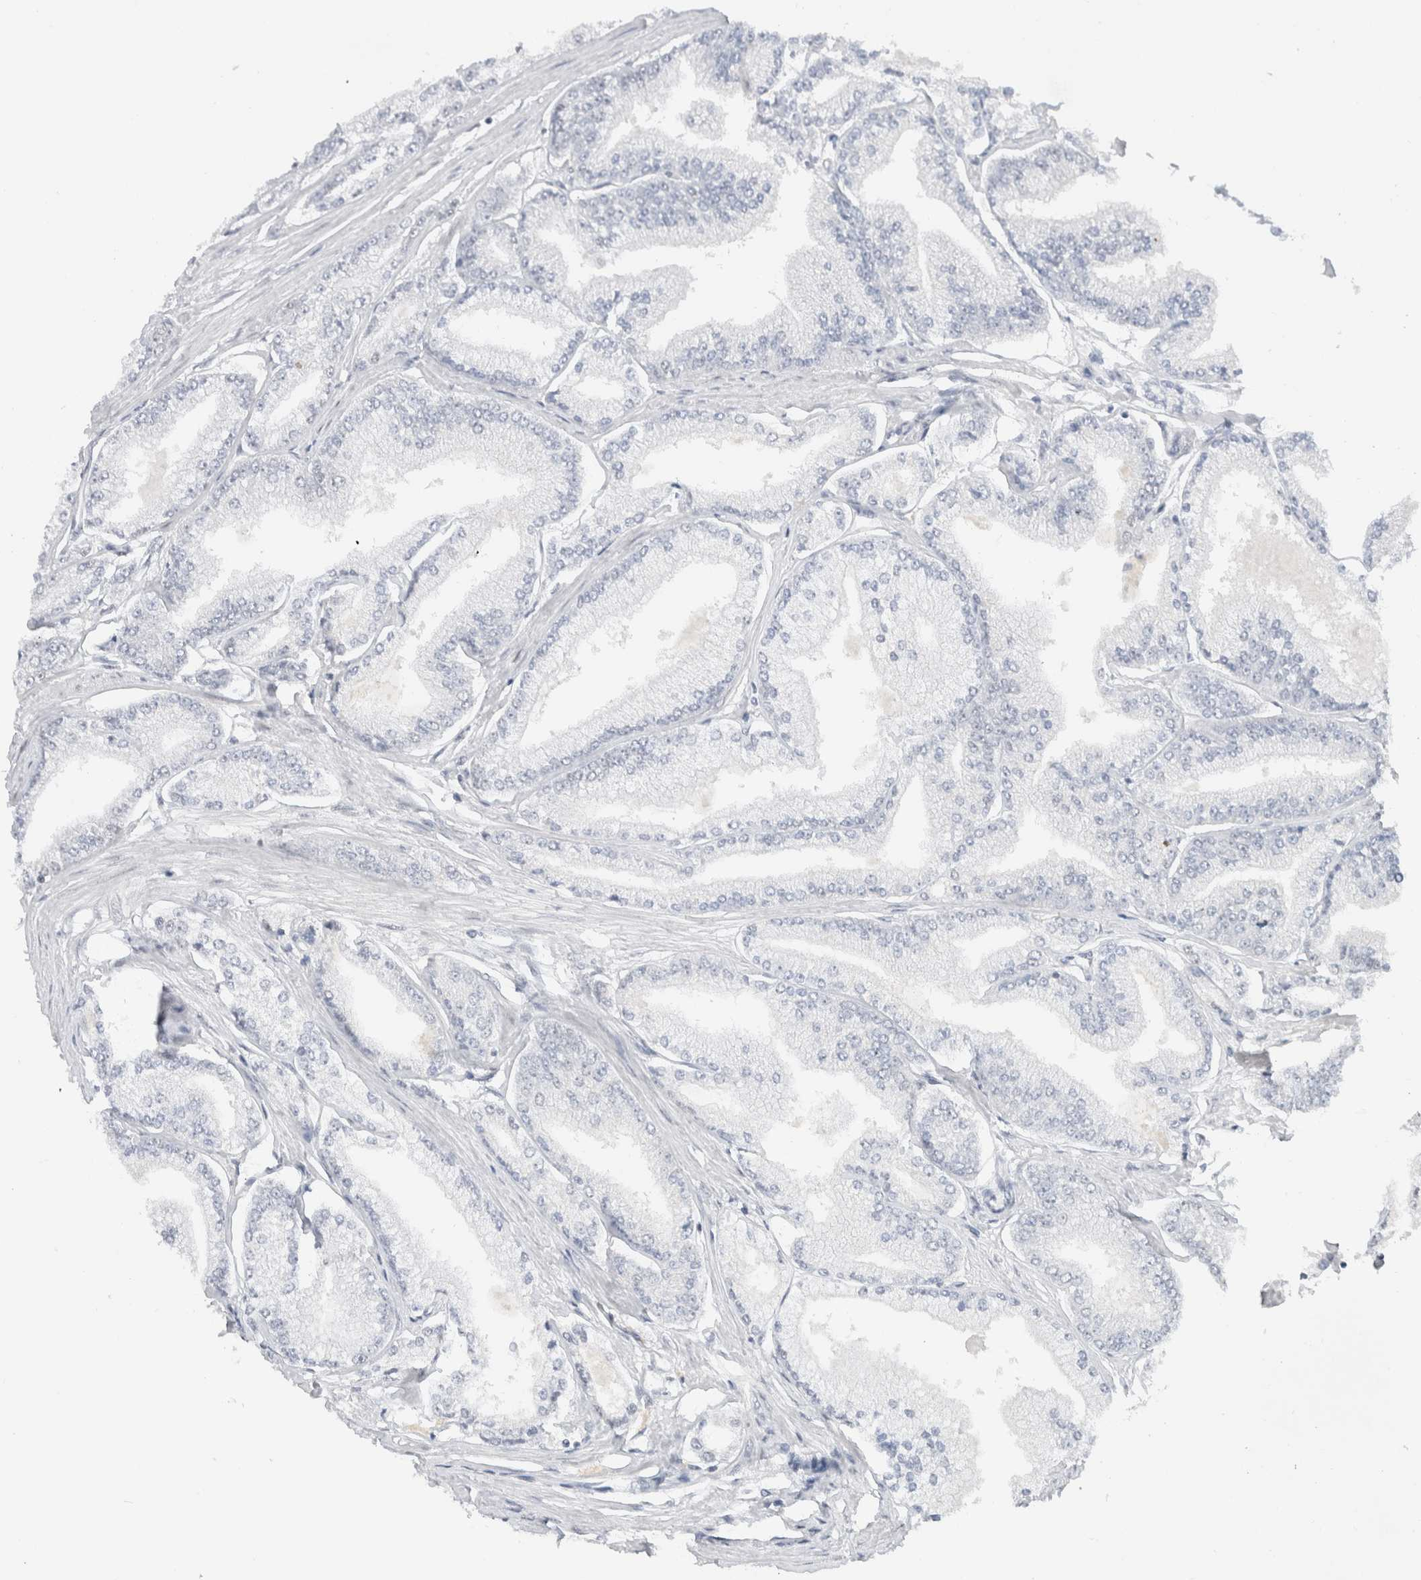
{"staining": {"intensity": "negative", "quantity": "none", "location": "none"}, "tissue": "prostate cancer", "cell_type": "Tumor cells", "image_type": "cancer", "snomed": [{"axis": "morphology", "description": "Adenocarcinoma, Low grade"}, {"axis": "topography", "description": "Prostate"}], "caption": "There is no significant staining in tumor cells of prostate cancer (low-grade adenocarcinoma).", "gene": "COPS7A", "patient": {"sex": "male", "age": 52}}